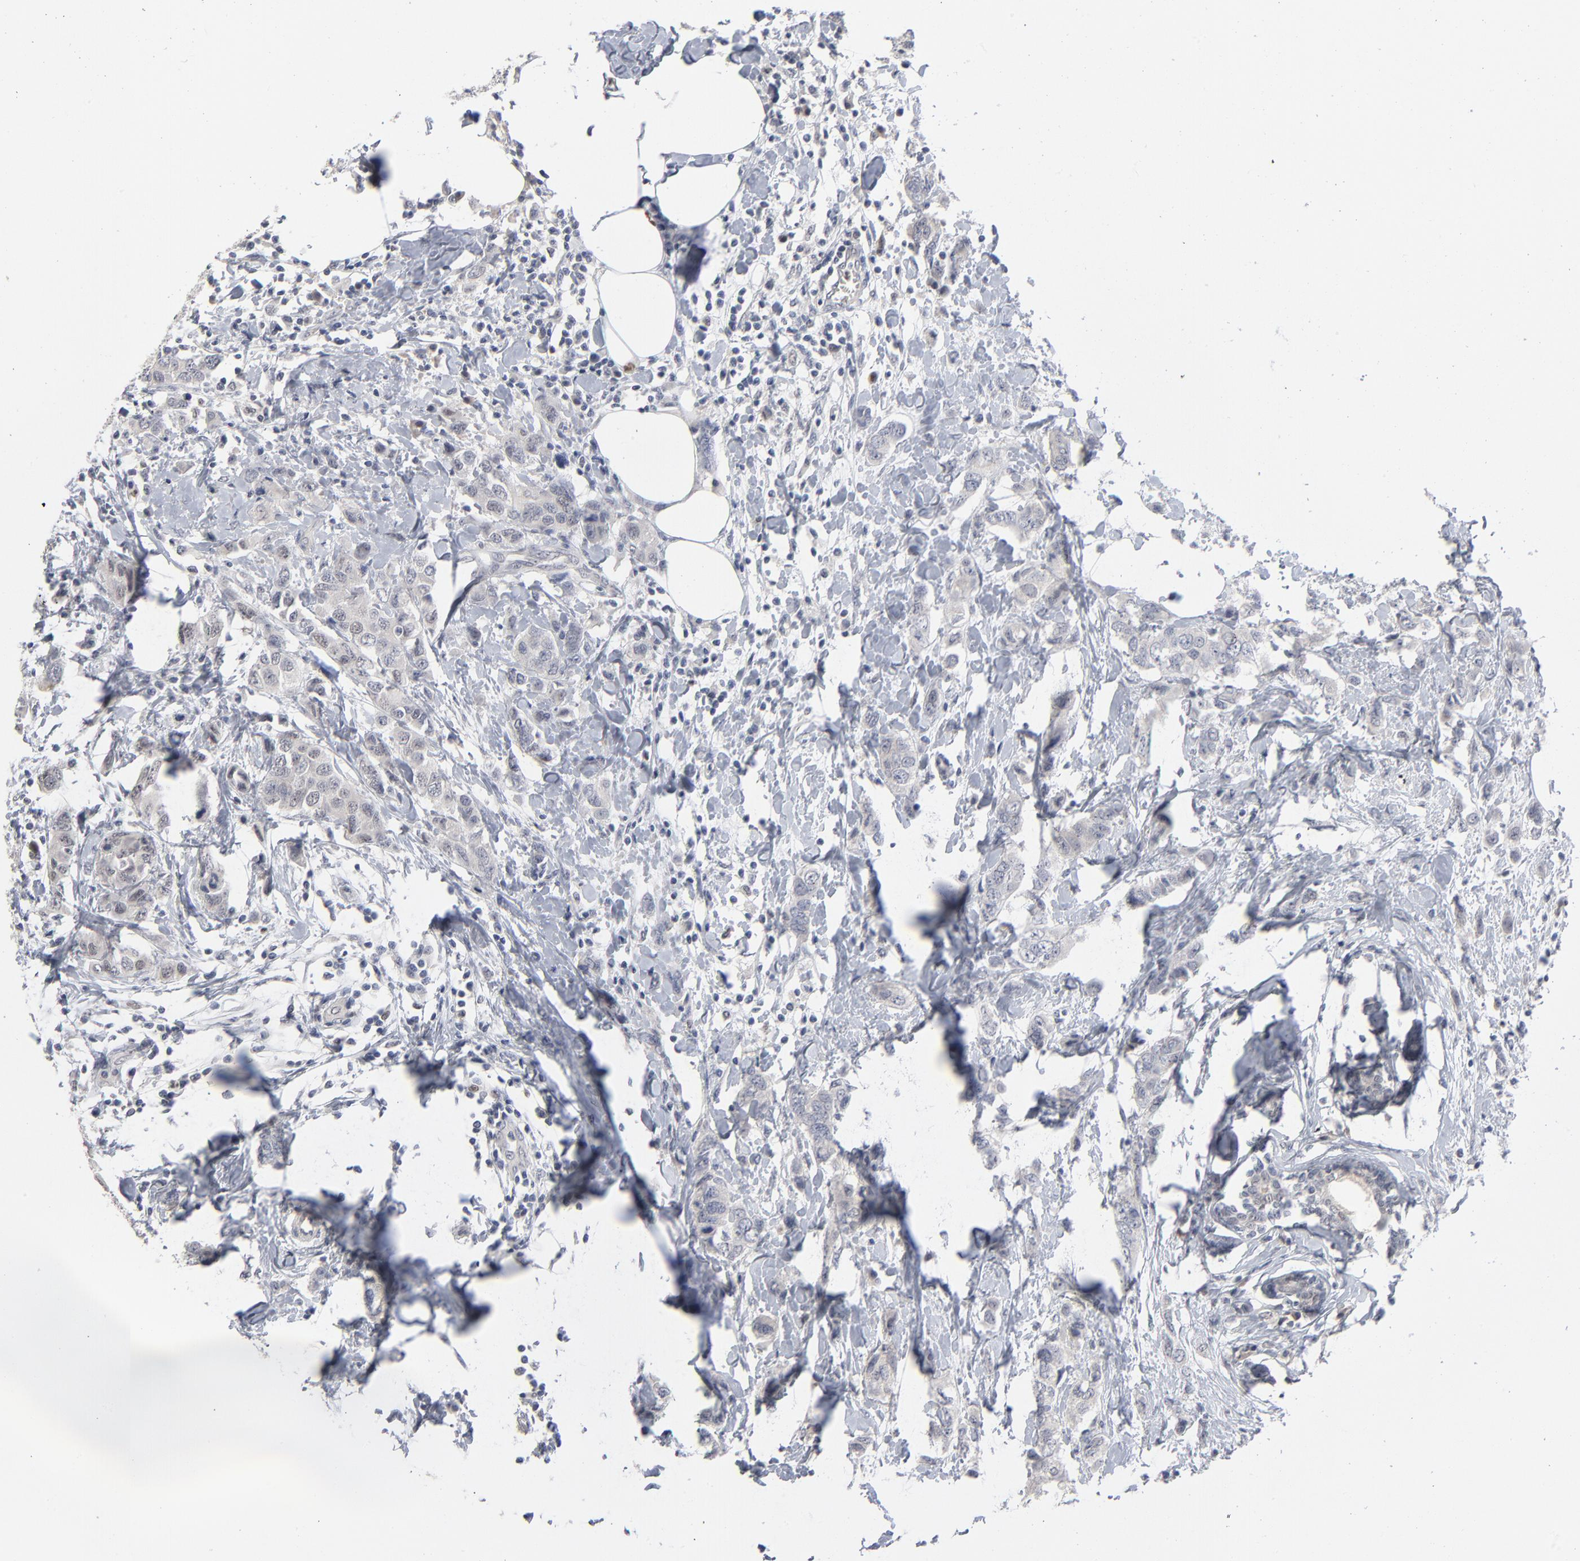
{"staining": {"intensity": "negative", "quantity": "none", "location": "none"}, "tissue": "breast cancer", "cell_type": "Tumor cells", "image_type": "cancer", "snomed": [{"axis": "morphology", "description": "Normal tissue, NOS"}, {"axis": "morphology", "description": "Duct carcinoma"}, {"axis": "topography", "description": "Breast"}], "caption": "Immunohistochemistry micrograph of human breast invasive ductal carcinoma stained for a protein (brown), which demonstrates no staining in tumor cells.", "gene": "FOXN2", "patient": {"sex": "female", "age": 50}}